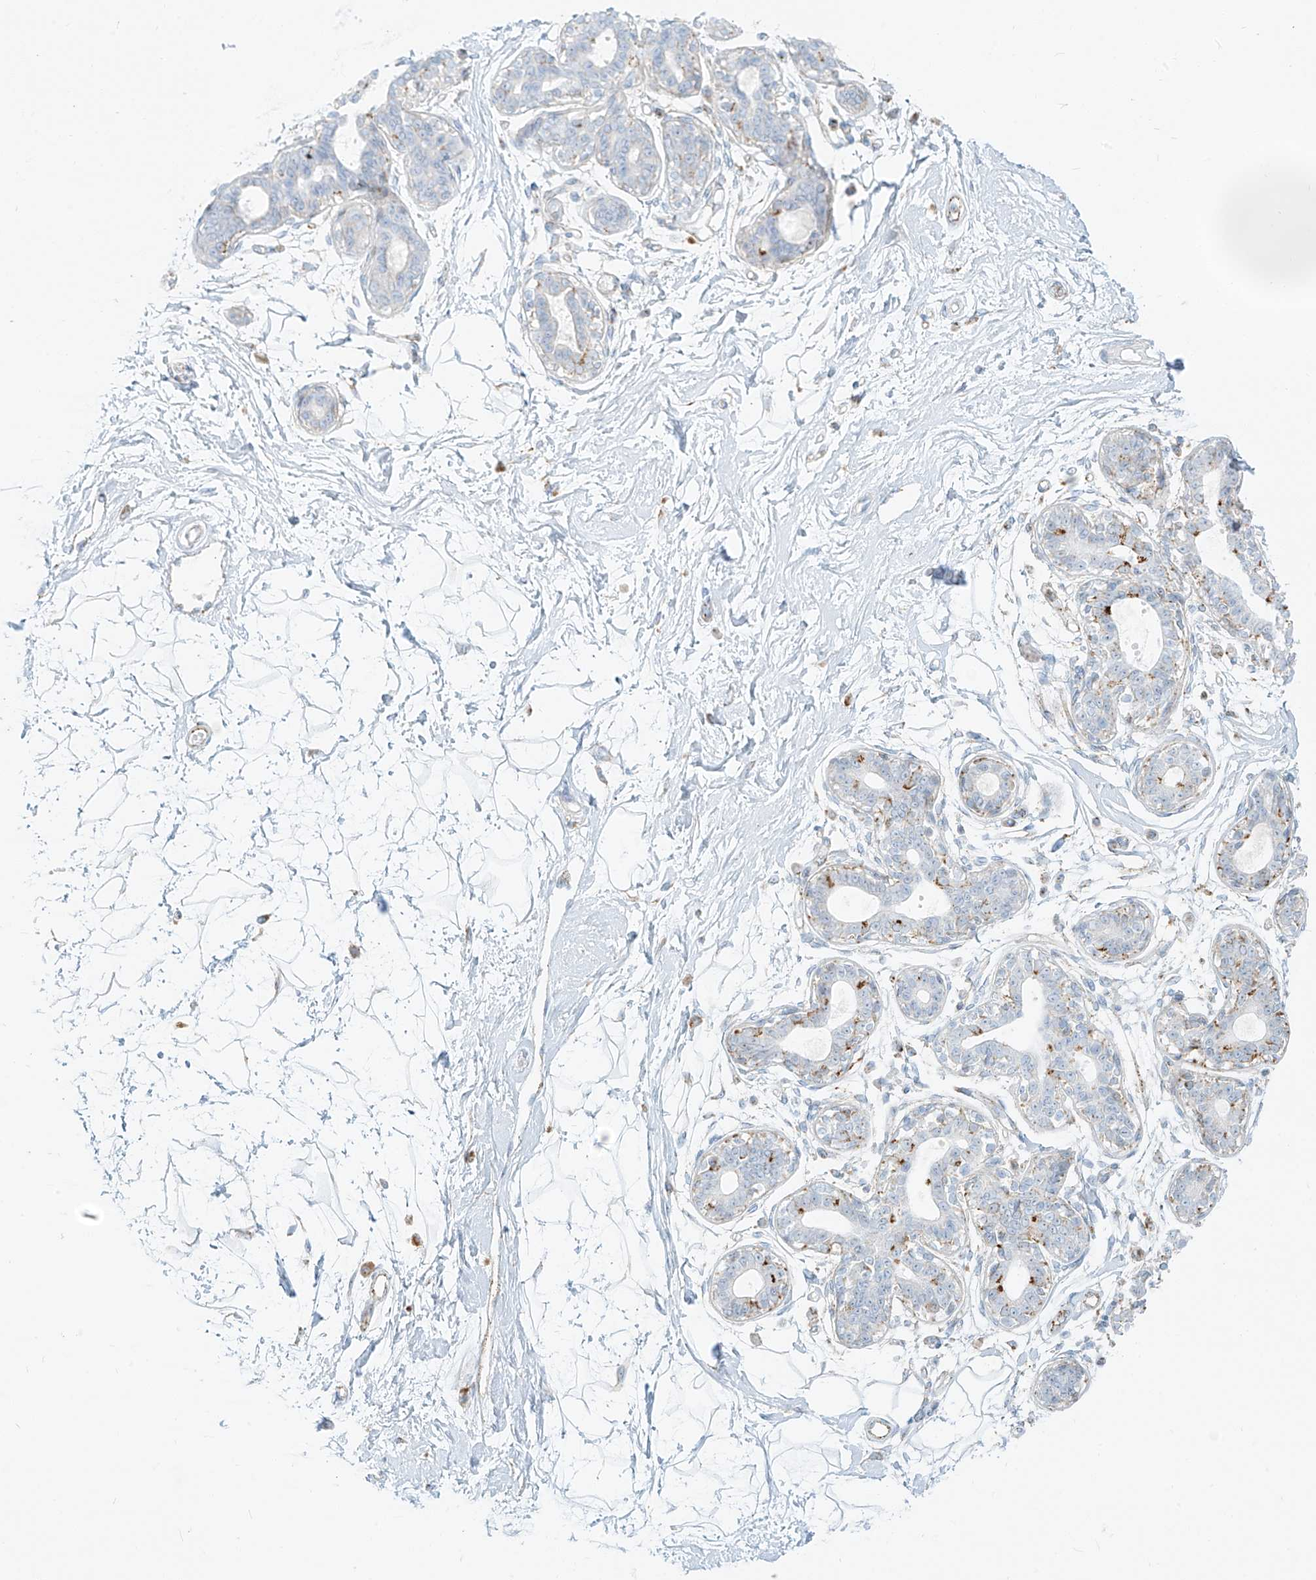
{"staining": {"intensity": "moderate", "quantity": "<25%", "location": "cytoplasmic/membranous"}, "tissue": "breast", "cell_type": "Adipocytes", "image_type": "normal", "snomed": [{"axis": "morphology", "description": "Normal tissue, NOS"}, {"axis": "topography", "description": "Breast"}], "caption": "Immunohistochemistry (IHC) (DAB (3,3'-diaminobenzidine)) staining of unremarkable human breast shows moderate cytoplasmic/membranous protein expression in about <25% of adipocytes. (DAB IHC, brown staining for protein, blue staining for nuclei).", "gene": "SLC35F6", "patient": {"sex": "female", "age": 45}}